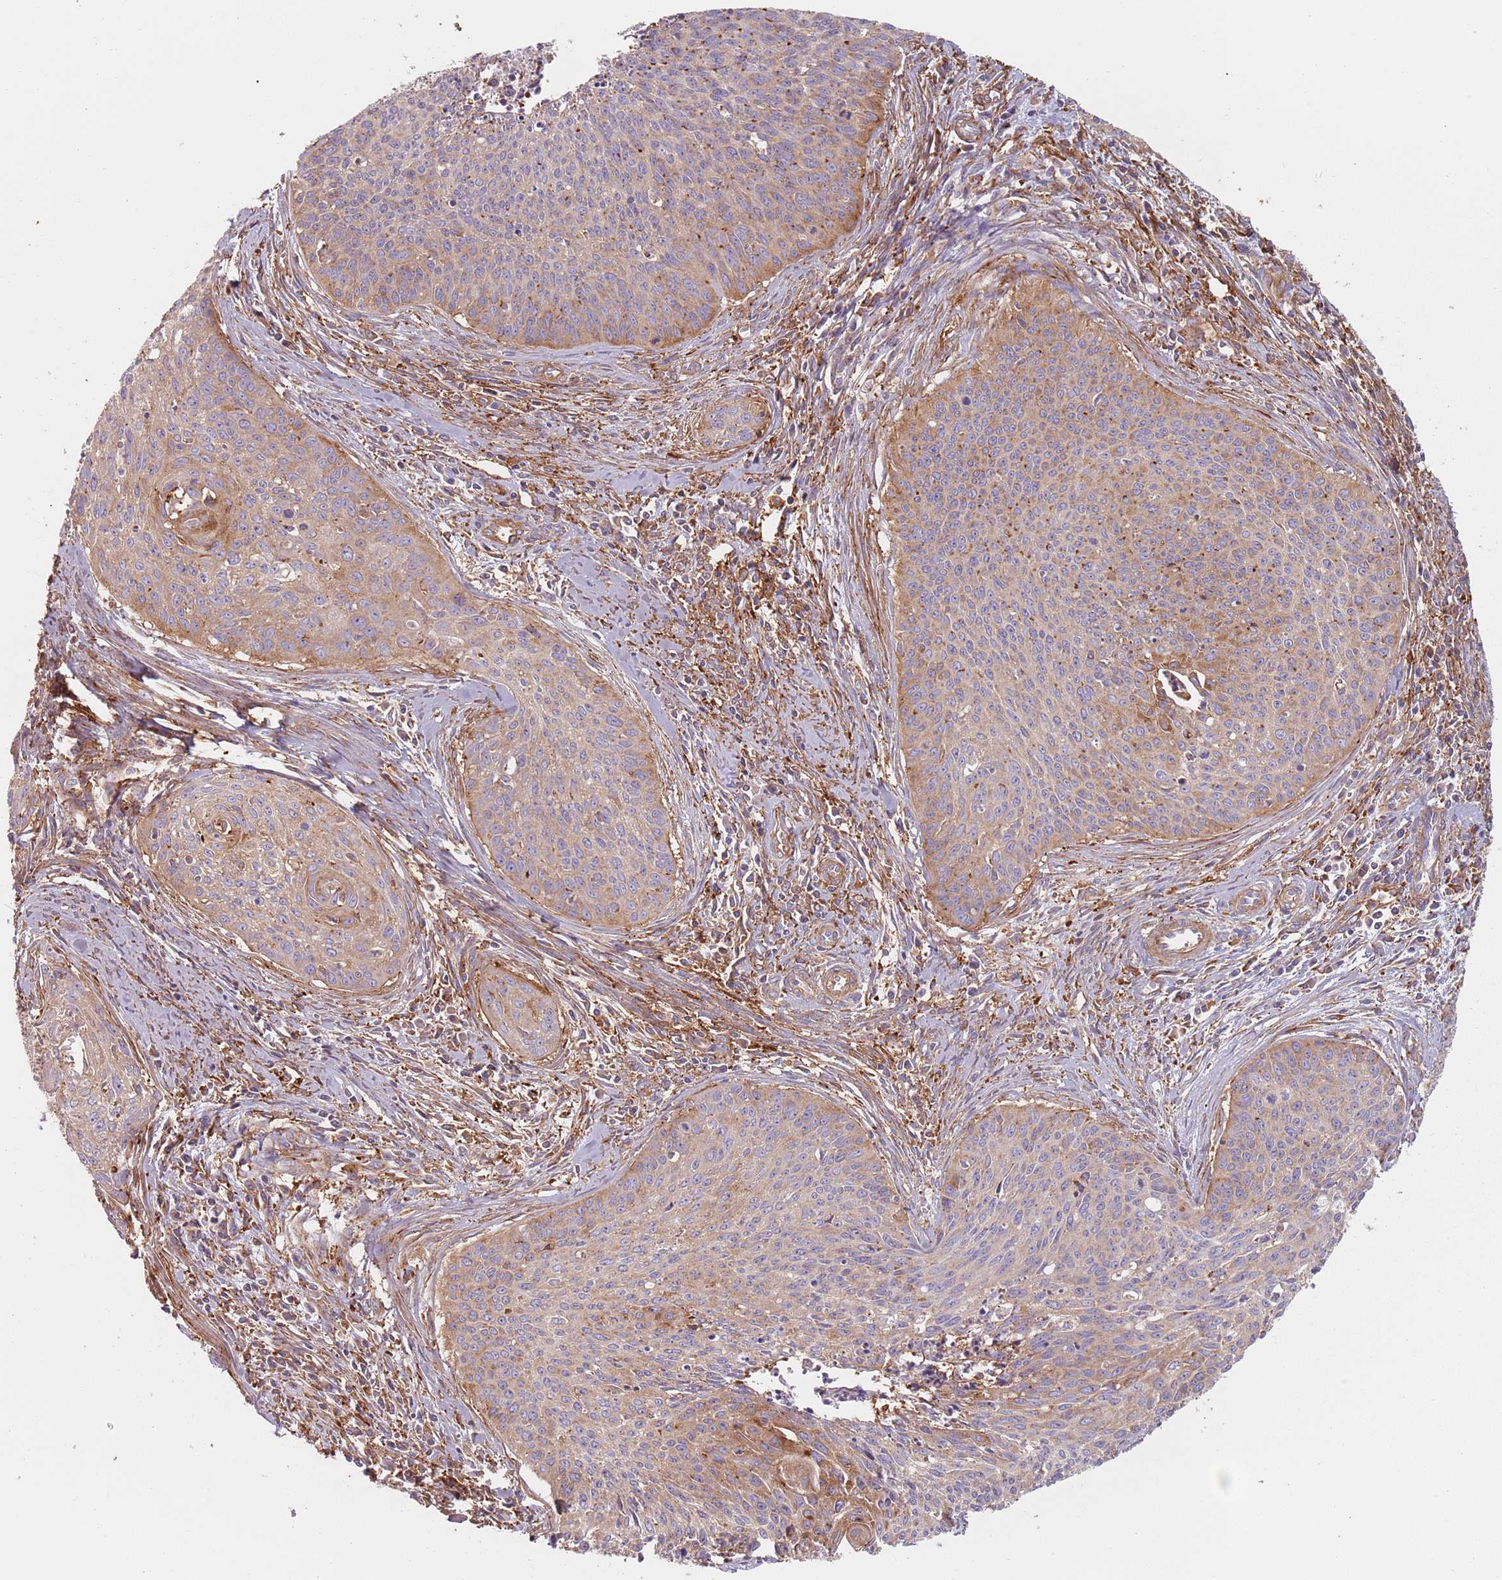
{"staining": {"intensity": "moderate", "quantity": "<25%", "location": "cytoplasmic/membranous"}, "tissue": "cervical cancer", "cell_type": "Tumor cells", "image_type": "cancer", "snomed": [{"axis": "morphology", "description": "Squamous cell carcinoma, NOS"}, {"axis": "topography", "description": "Cervix"}], "caption": "The photomicrograph shows a brown stain indicating the presence of a protein in the cytoplasmic/membranous of tumor cells in cervical squamous cell carcinoma. Nuclei are stained in blue.", "gene": "TPD52L2", "patient": {"sex": "female", "age": 55}}